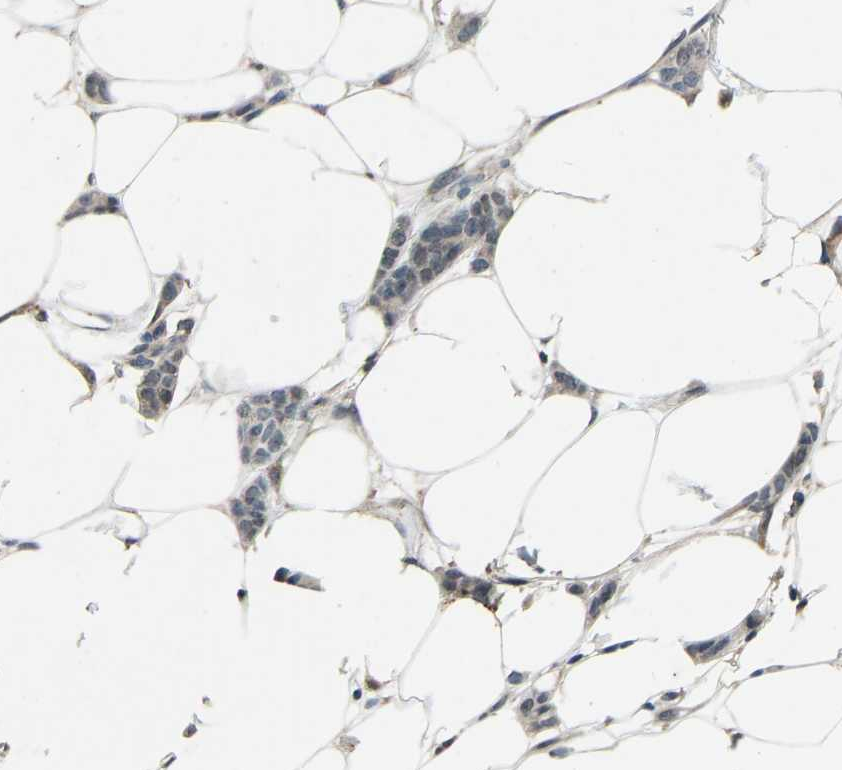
{"staining": {"intensity": "weak", "quantity": "<25%", "location": "cytoplasmic/membranous,nuclear"}, "tissue": "breast cancer", "cell_type": "Tumor cells", "image_type": "cancer", "snomed": [{"axis": "morphology", "description": "Lobular carcinoma"}, {"axis": "topography", "description": "Skin"}, {"axis": "topography", "description": "Breast"}], "caption": "IHC micrograph of human lobular carcinoma (breast) stained for a protein (brown), which demonstrates no expression in tumor cells.", "gene": "RLIM", "patient": {"sex": "female", "age": 46}}